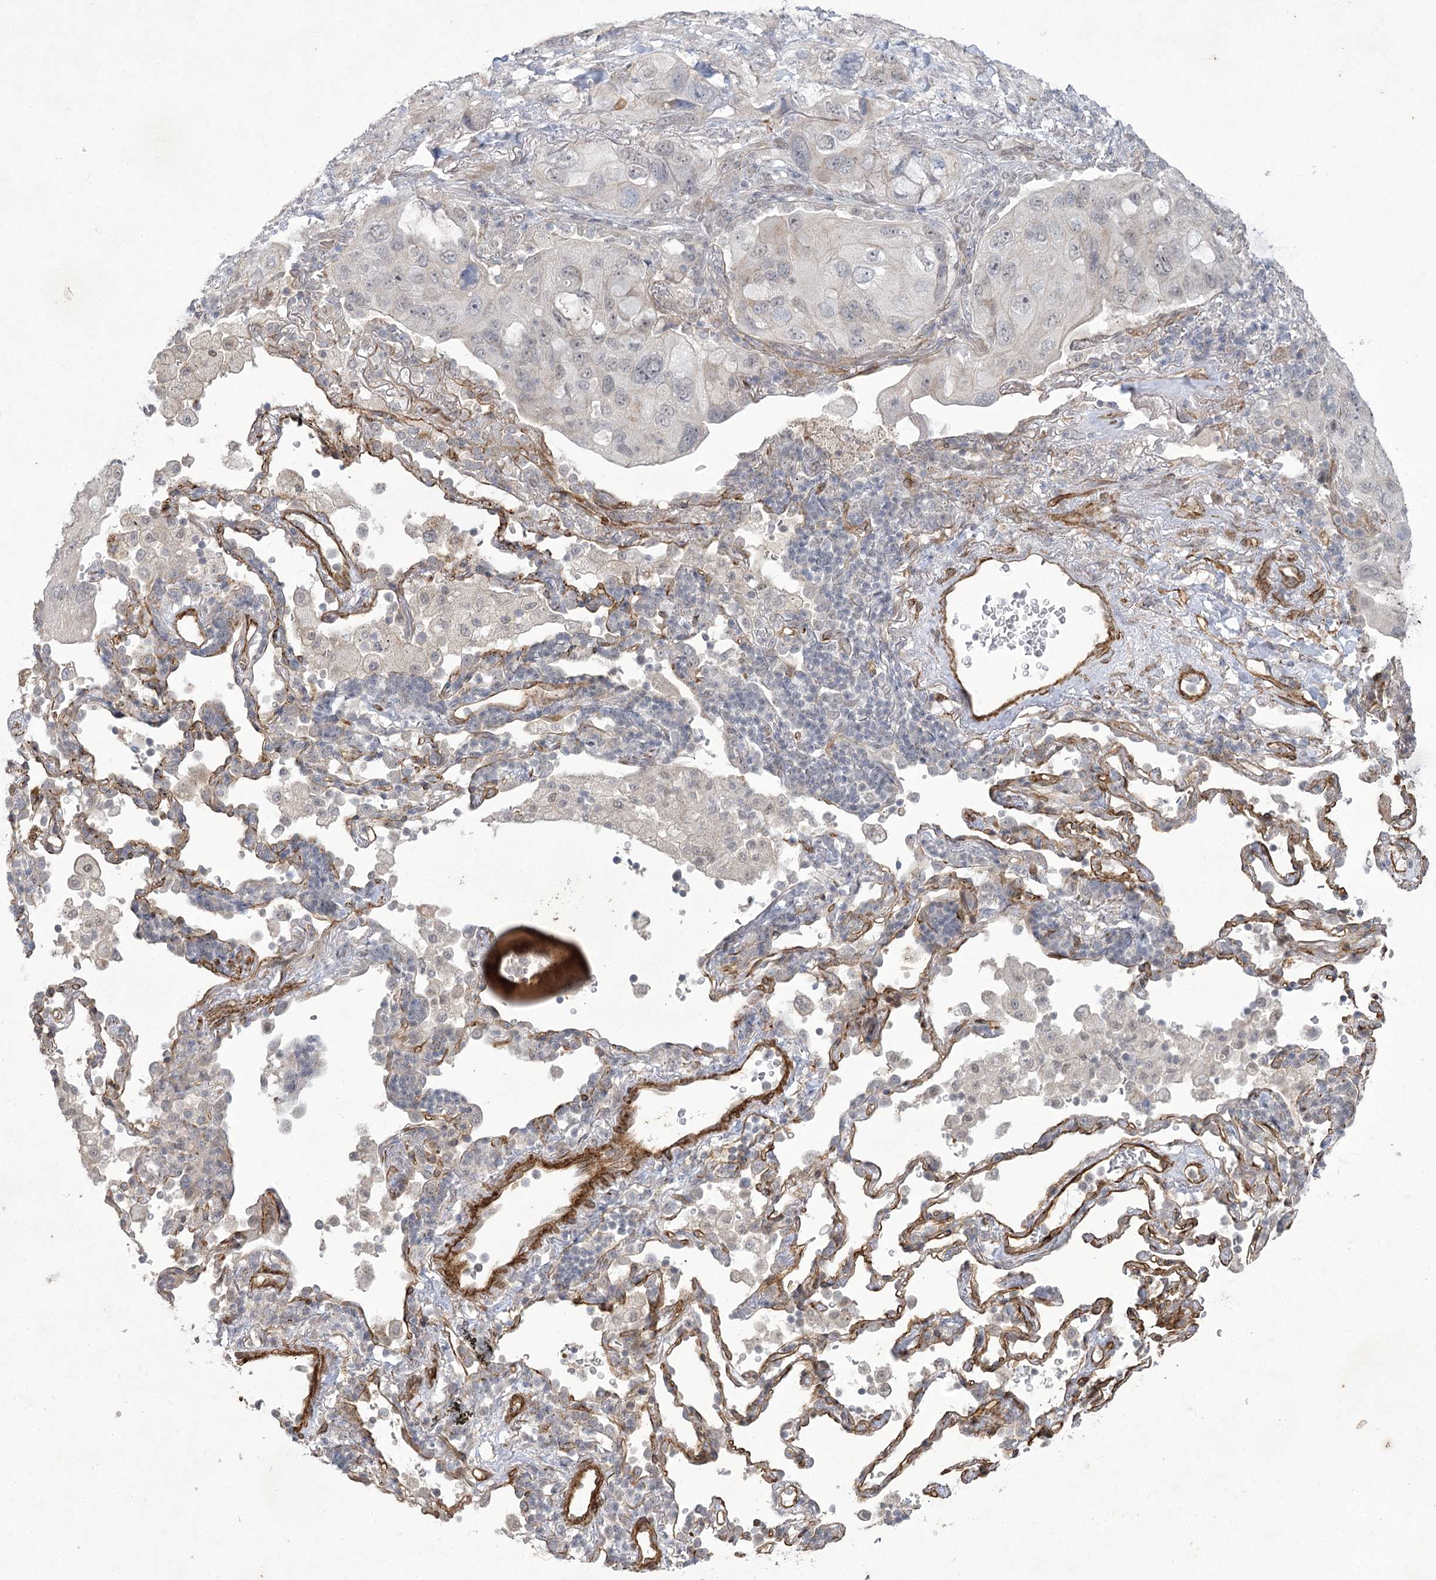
{"staining": {"intensity": "negative", "quantity": "none", "location": "none"}, "tissue": "lung cancer", "cell_type": "Tumor cells", "image_type": "cancer", "snomed": [{"axis": "morphology", "description": "Squamous cell carcinoma, NOS"}, {"axis": "topography", "description": "Lung"}], "caption": "IHC histopathology image of human lung cancer (squamous cell carcinoma) stained for a protein (brown), which demonstrates no expression in tumor cells.", "gene": "AMTN", "patient": {"sex": "female", "age": 73}}